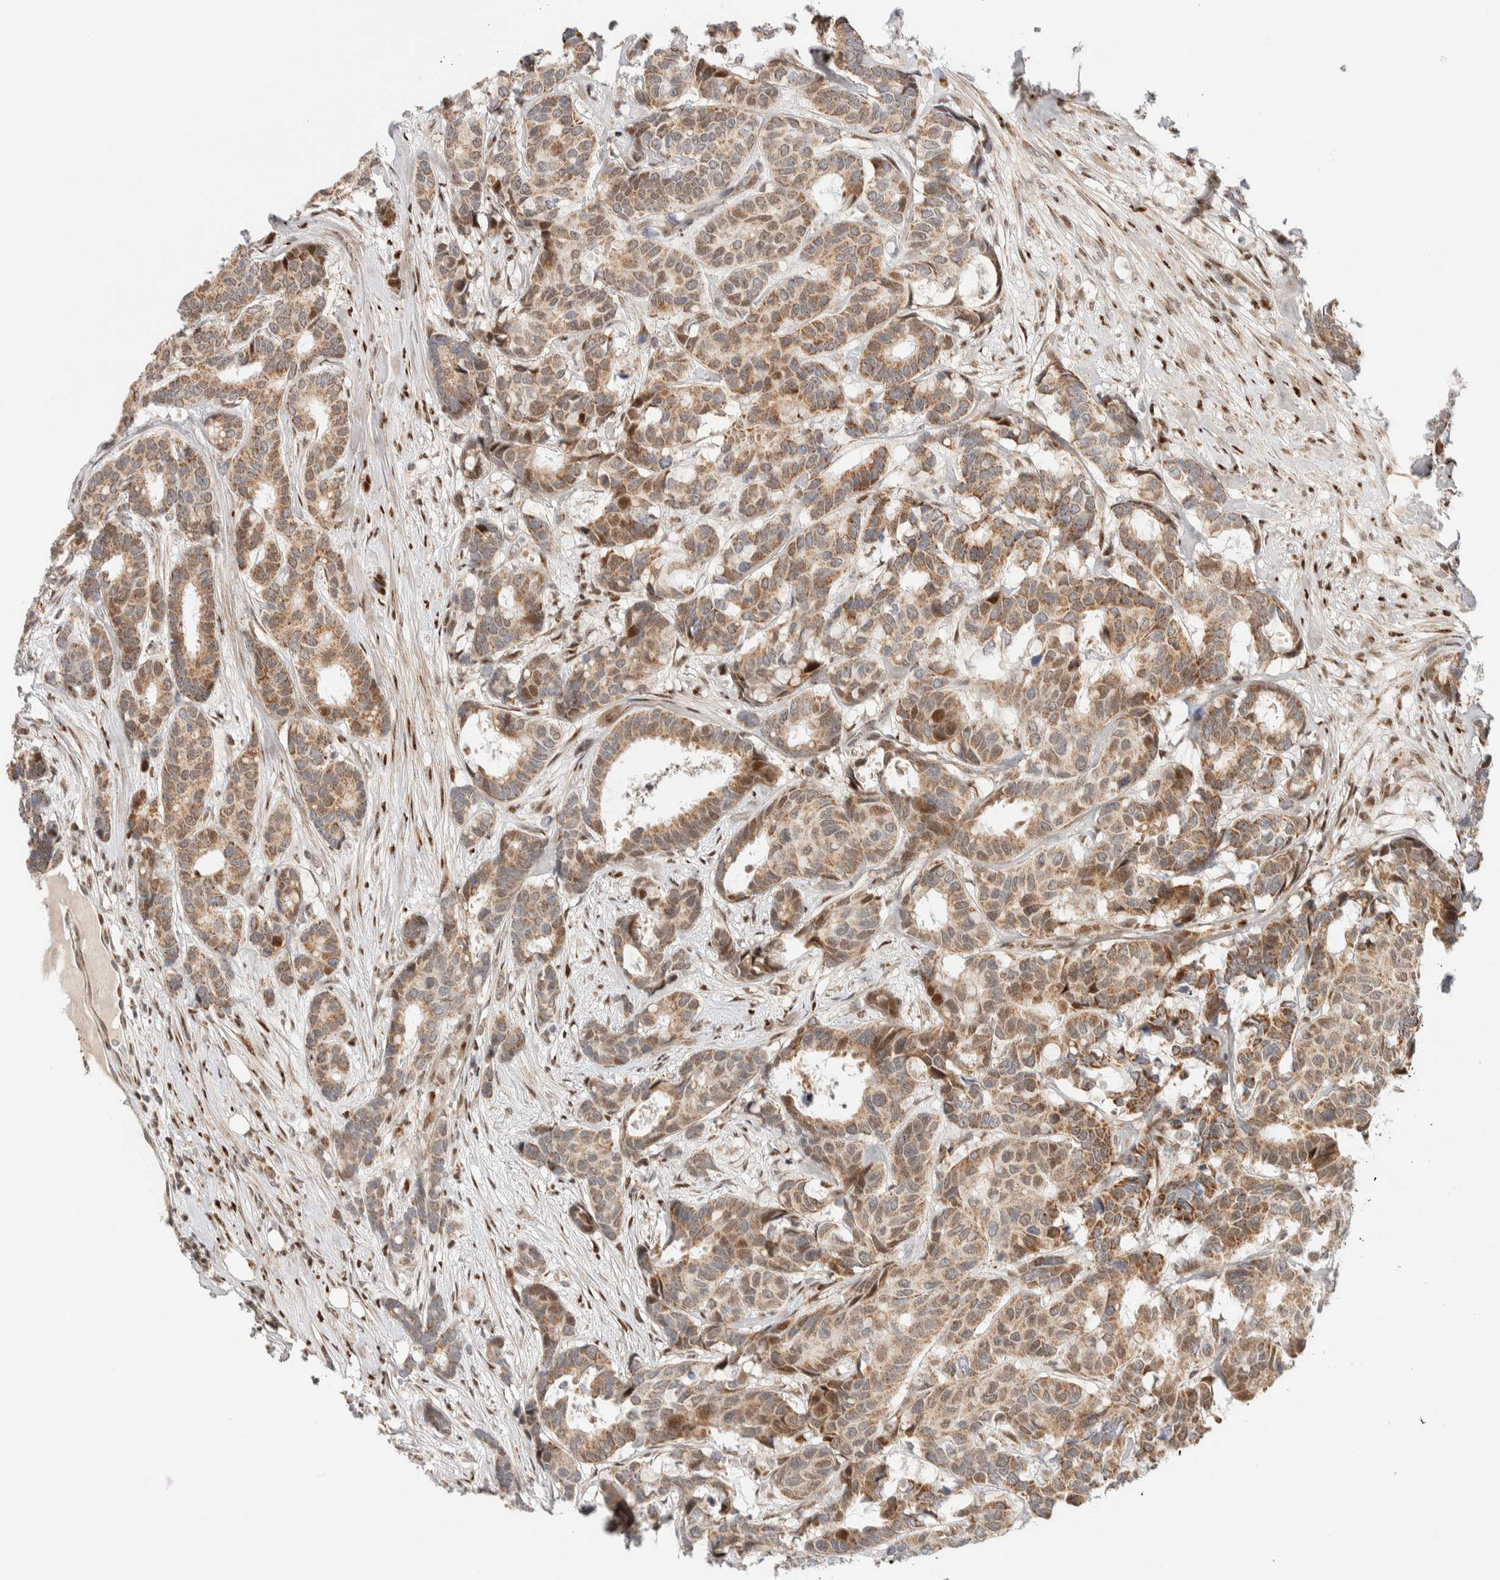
{"staining": {"intensity": "moderate", "quantity": ">75%", "location": "cytoplasmic/membranous"}, "tissue": "breast cancer", "cell_type": "Tumor cells", "image_type": "cancer", "snomed": [{"axis": "morphology", "description": "Duct carcinoma"}, {"axis": "topography", "description": "Breast"}], "caption": "DAB (3,3'-diaminobenzidine) immunohistochemical staining of breast infiltrating ductal carcinoma shows moderate cytoplasmic/membranous protein positivity in approximately >75% of tumor cells.", "gene": "TSPAN32", "patient": {"sex": "female", "age": 87}}